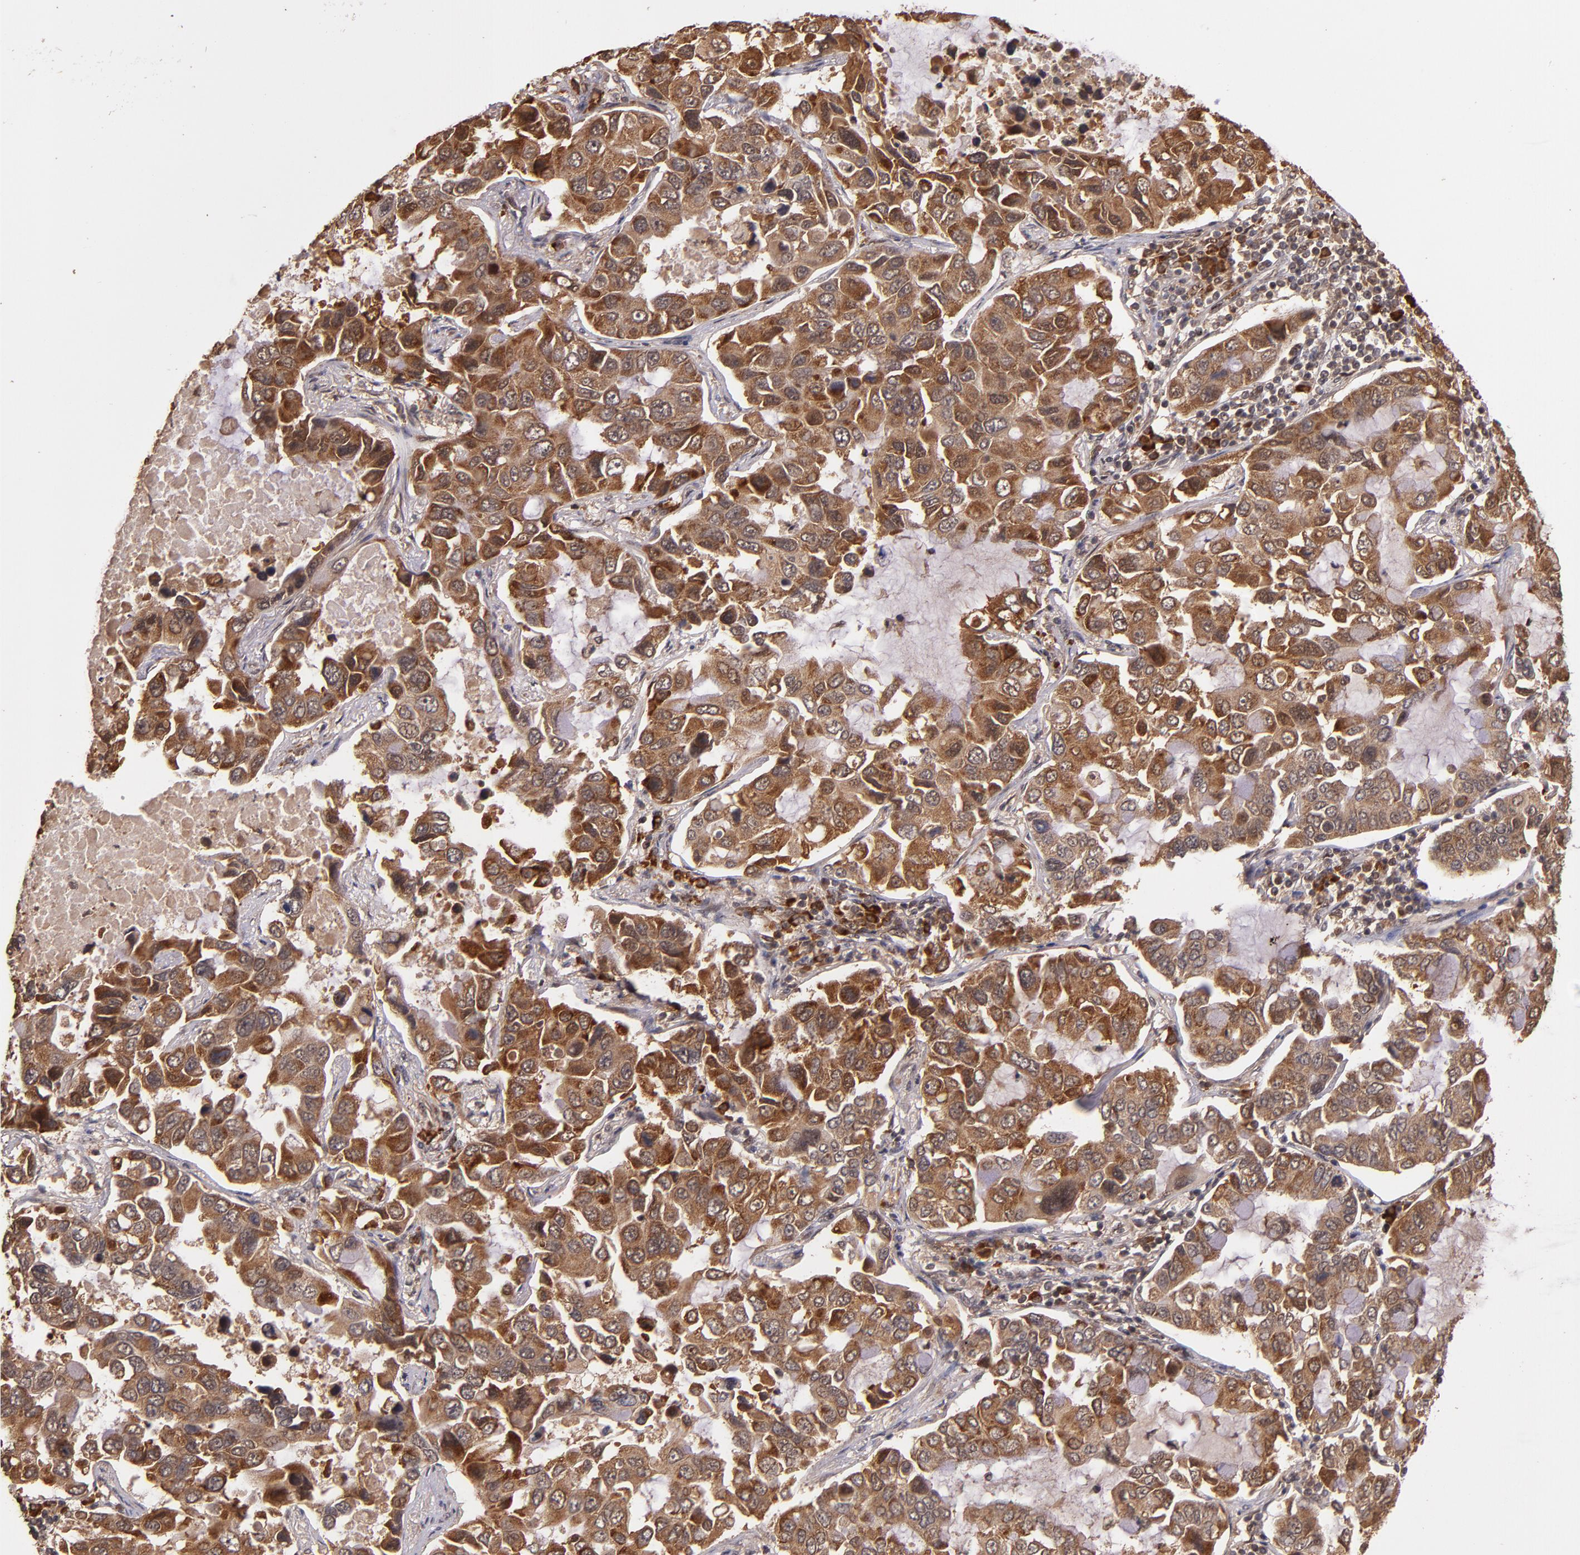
{"staining": {"intensity": "strong", "quantity": ">75%", "location": "cytoplasmic/membranous"}, "tissue": "lung cancer", "cell_type": "Tumor cells", "image_type": "cancer", "snomed": [{"axis": "morphology", "description": "Adenocarcinoma, NOS"}, {"axis": "topography", "description": "Lung"}], "caption": "A high amount of strong cytoplasmic/membranous expression is seen in approximately >75% of tumor cells in adenocarcinoma (lung) tissue.", "gene": "RIOK3", "patient": {"sex": "male", "age": 64}}